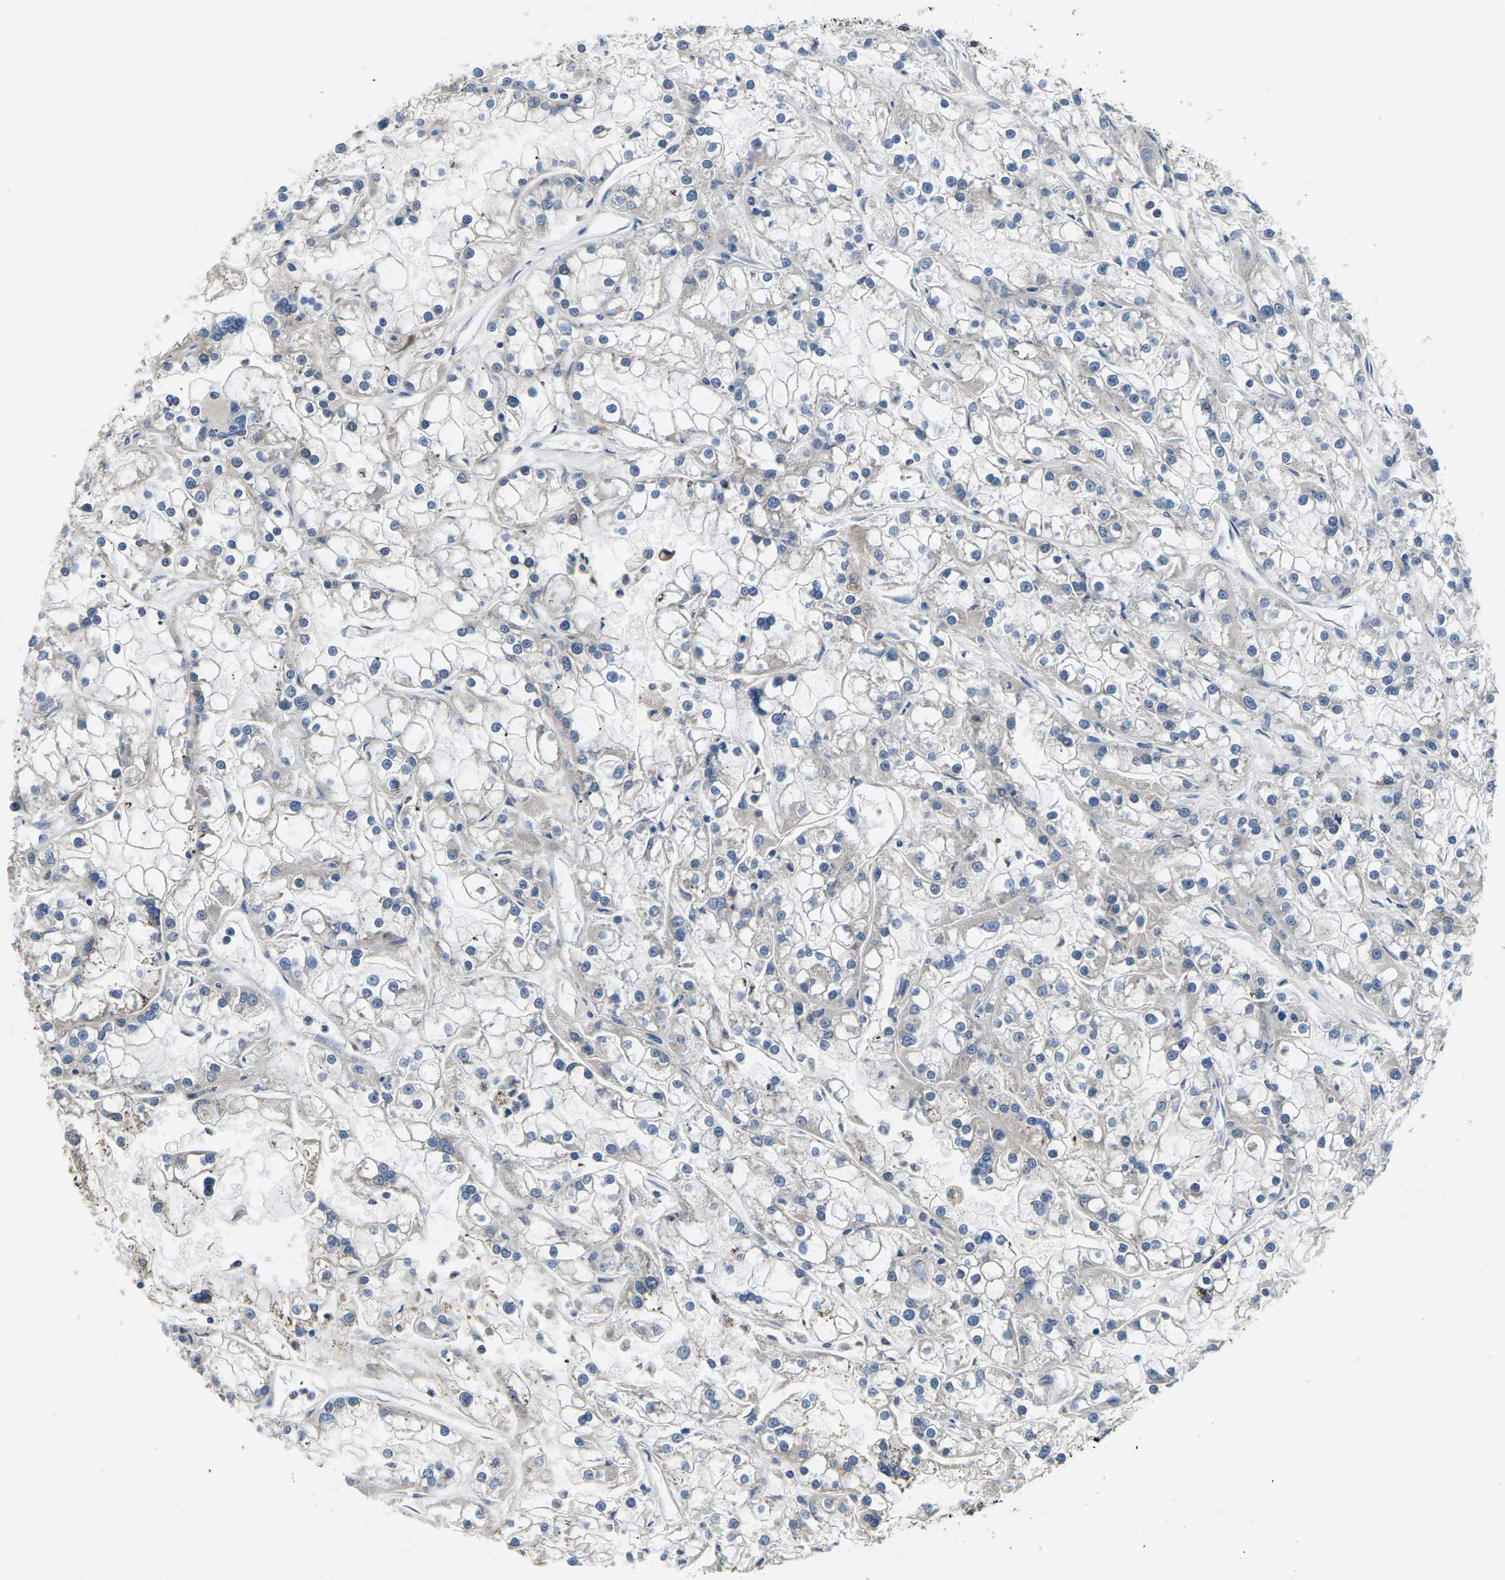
{"staining": {"intensity": "negative", "quantity": "none", "location": "none"}, "tissue": "renal cancer", "cell_type": "Tumor cells", "image_type": "cancer", "snomed": [{"axis": "morphology", "description": "Adenocarcinoma, NOS"}, {"axis": "topography", "description": "Kidney"}], "caption": "An immunohistochemistry (IHC) histopathology image of renal cancer (adenocarcinoma) is shown. There is no staining in tumor cells of renal cancer (adenocarcinoma). (DAB (3,3'-diaminobenzidine) immunohistochemistry (IHC) with hematoxylin counter stain).", "gene": "ERGIC3", "patient": {"sex": "female", "age": 52}}